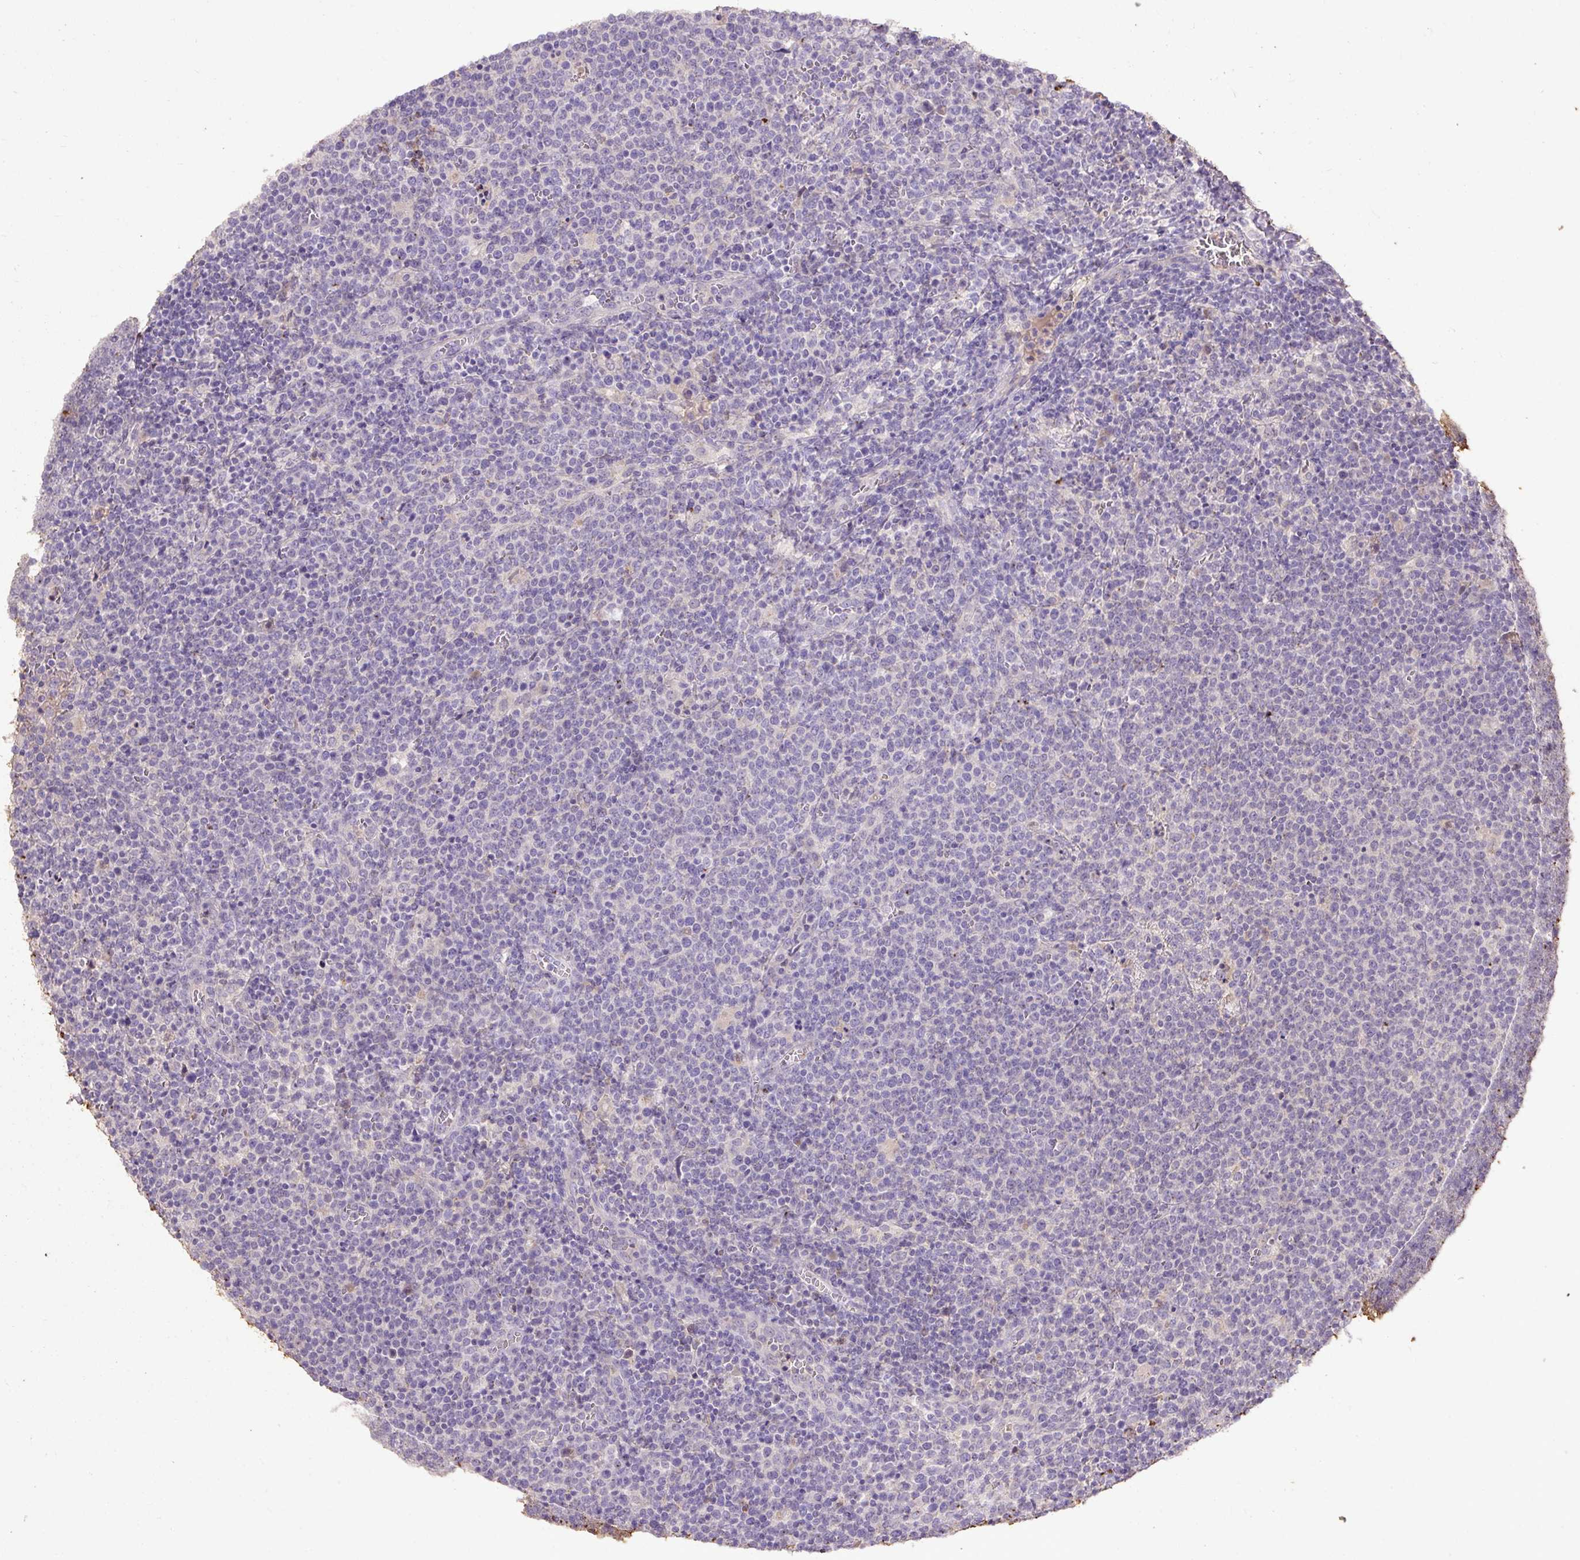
{"staining": {"intensity": "negative", "quantity": "none", "location": "none"}, "tissue": "lymphoma", "cell_type": "Tumor cells", "image_type": "cancer", "snomed": [{"axis": "morphology", "description": "Malignant lymphoma, non-Hodgkin's type, High grade"}, {"axis": "topography", "description": "Lymph node"}], "caption": "Lymphoma was stained to show a protein in brown. There is no significant positivity in tumor cells.", "gene": "LRTM2", "patient": {"sex": "male", "age": 61}}